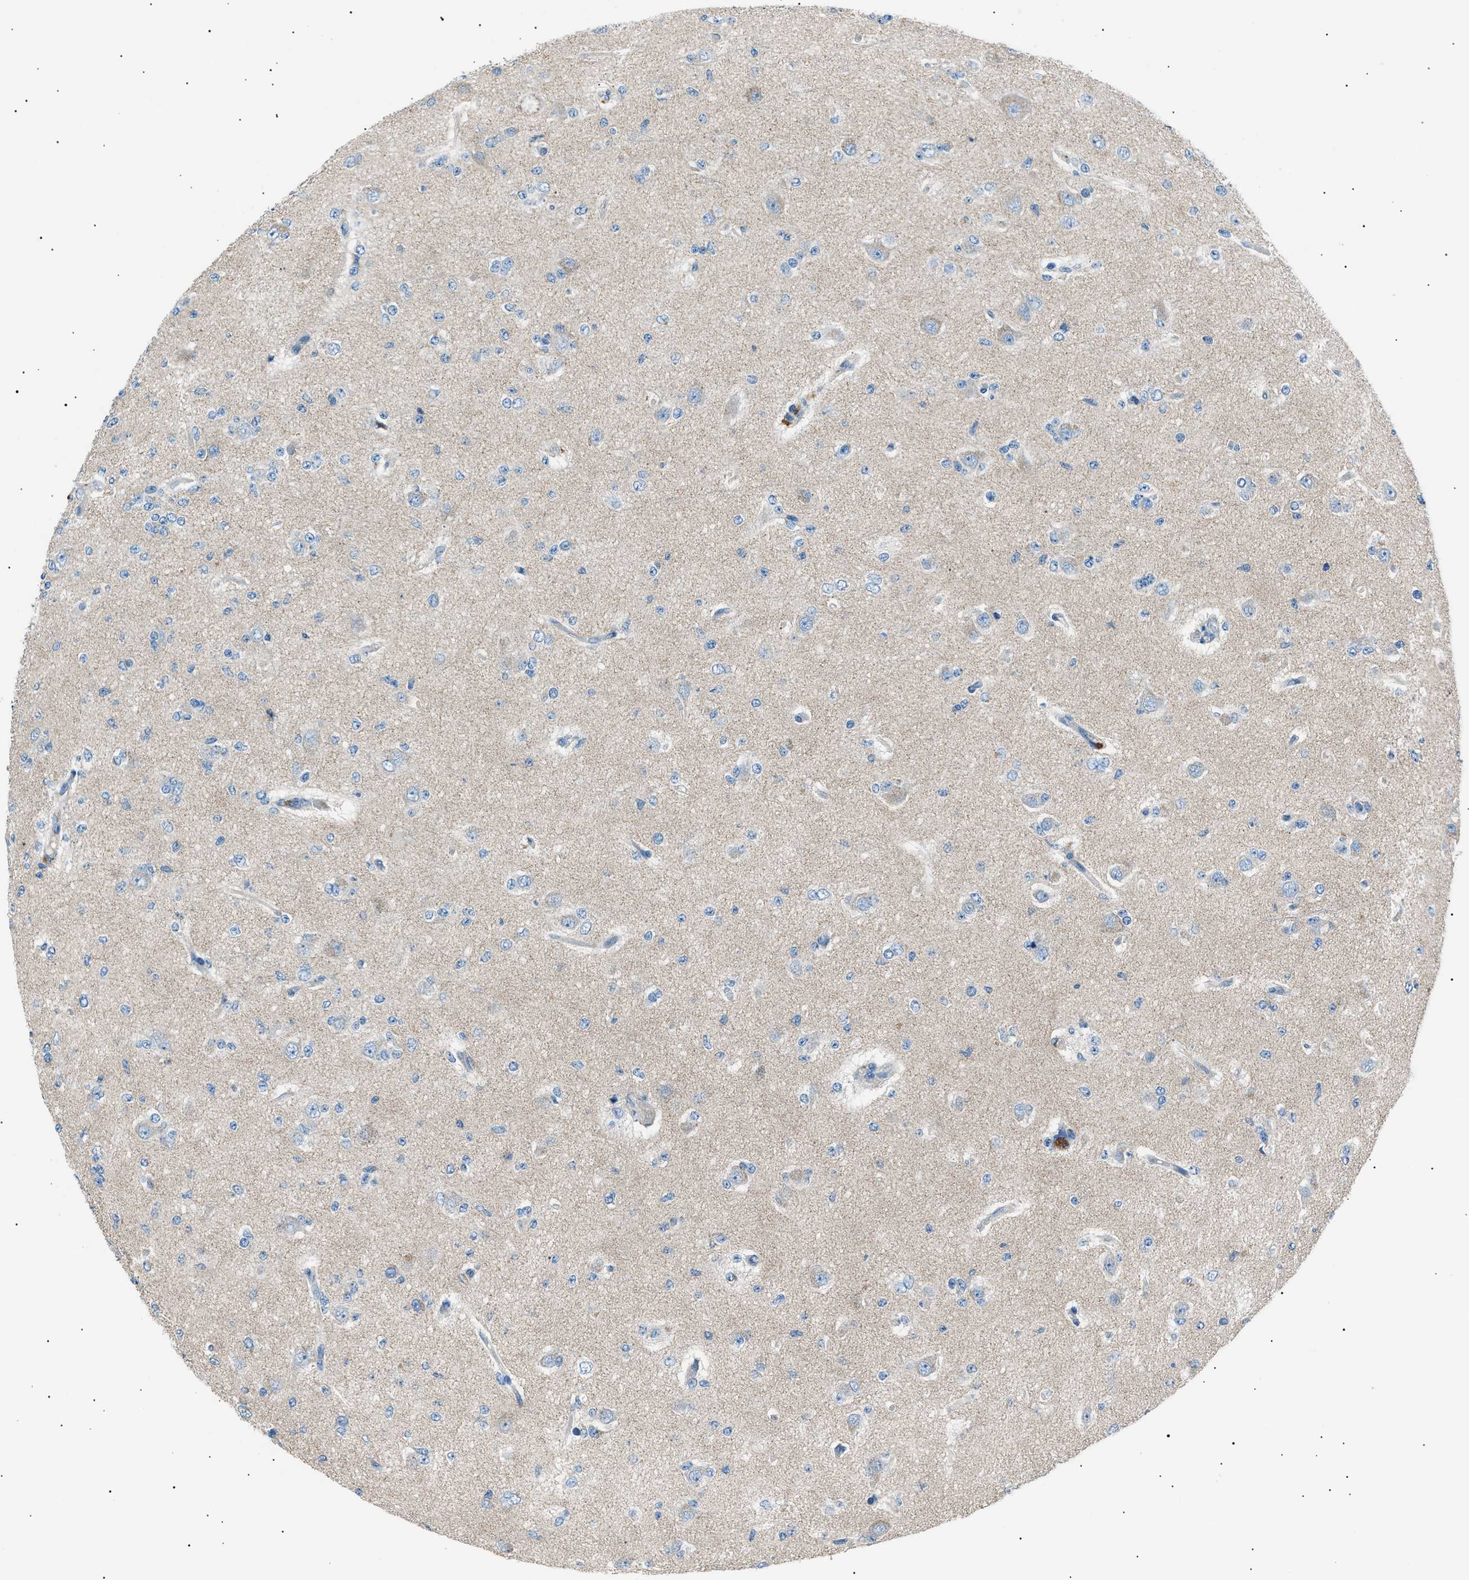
{"staining": {"intensity": "negative", "quantity": "none", "location": "none"}, "tissue": "glioma", "cell_type": "Tumor cells", "image_type": "cancer", "snomed": [{"axis": "morphology", "description": "Glioma, malignant, Low grade"}, {"axis": "topography", "description": "Brain"}], "caption": "Tumor cells show no significant positivity in malignant glioma (low-grade).", "gene": "LRRC37B", "patient": {"sex": "male", "age": 38}}